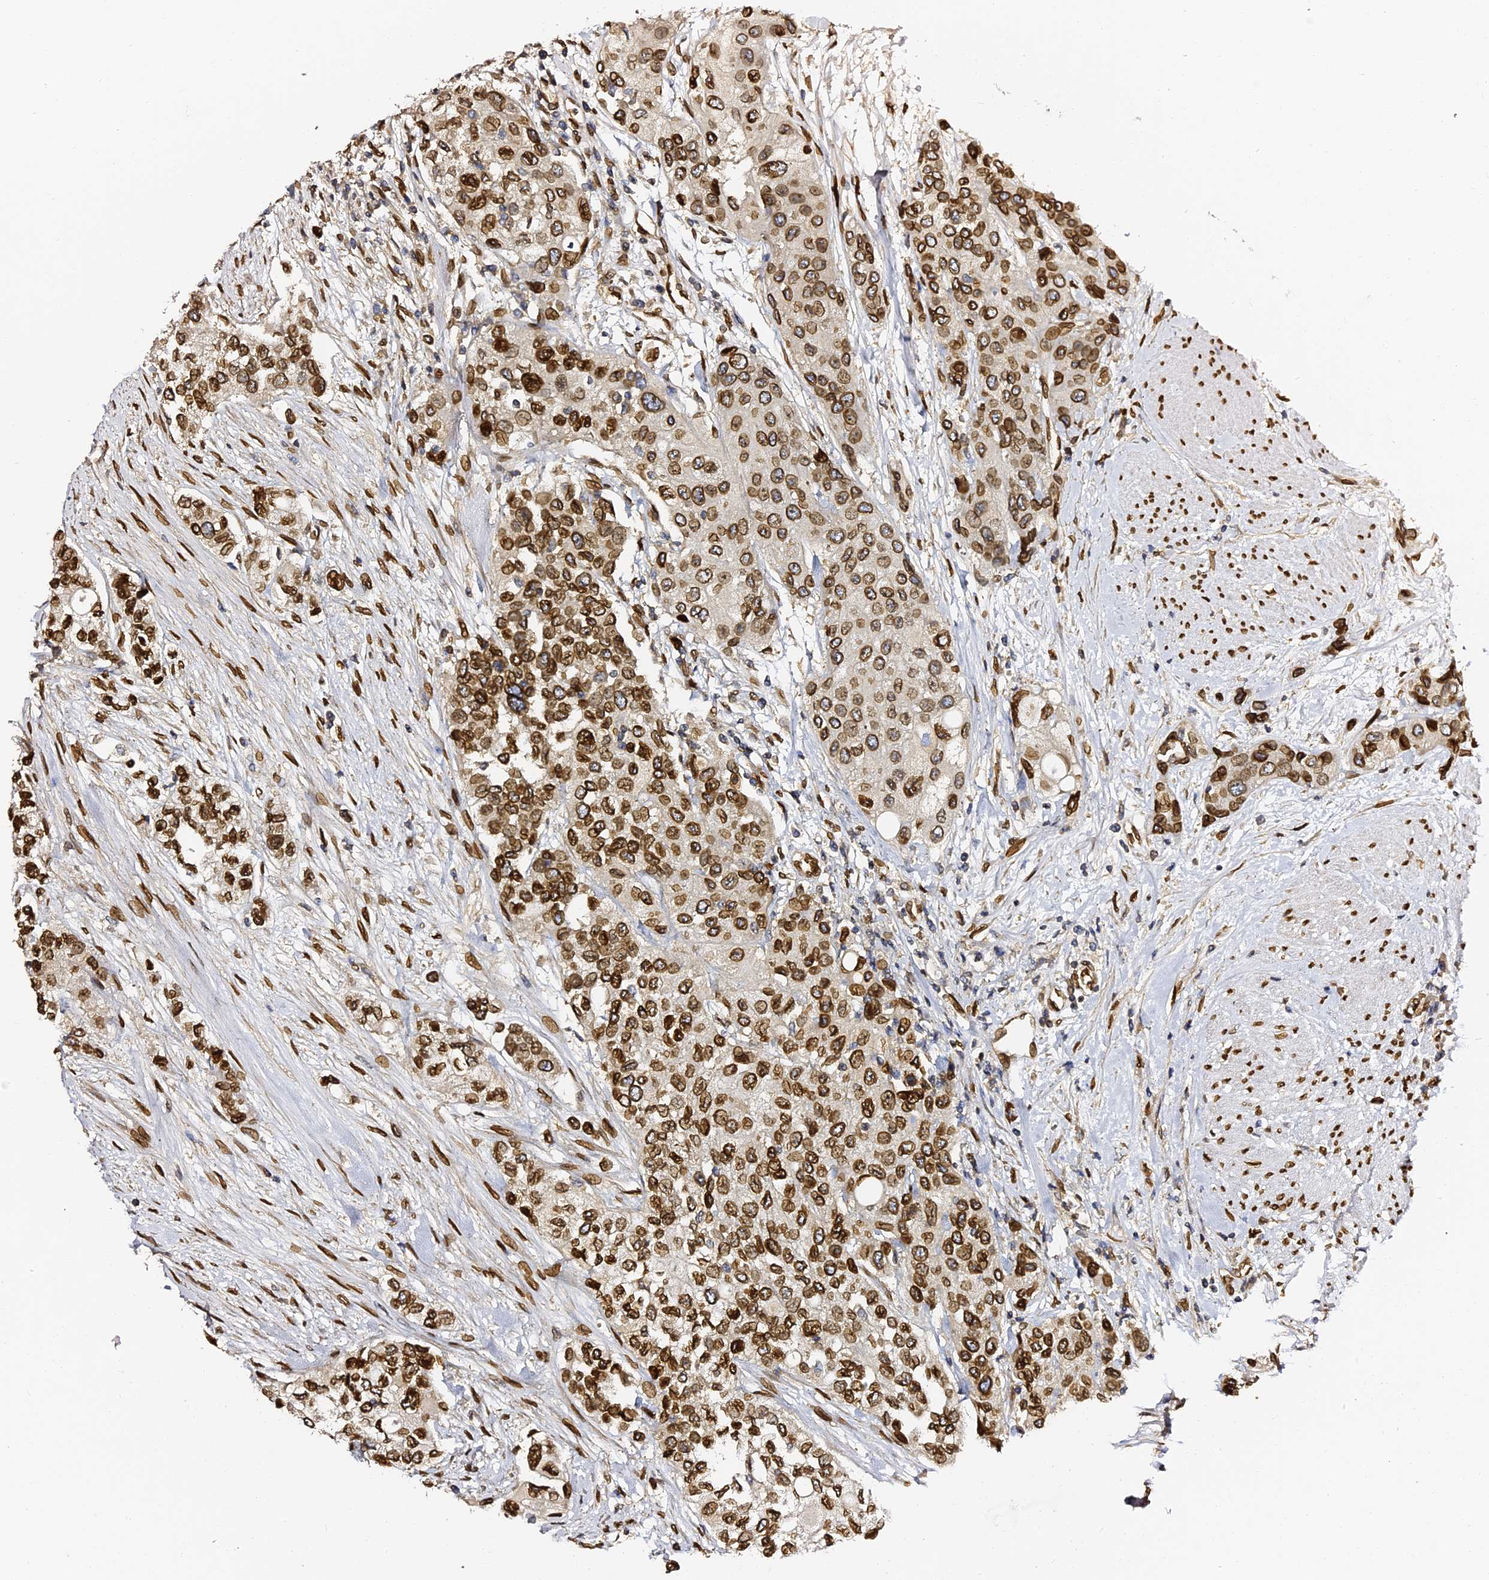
{"staining": {"intensity": "strong", "quantity": ">75%", "location": "cytoplasmic/membranous,nuclear"}, "tissue": "urothelial cancer", "cell_type": "Tumor cells", "image_type": "cancer", "snomed": [{"axis": "morphology", "description": "Normal tissue, NOS"}, {"axis": "morphology", "description": "Urothelial carcinoma, High grade"}, {"axis": "topography", "description": "Vascular tissue"}, {"axis": "topography", "description": "Urinary bladder"}], "caption": "Urothelial cancer stained with DAB immunohistochemistry demonstrates high levels of strong cytoplasmic/membranous and nuclear positivity in approximately >75% of tumor cells.", "gene": "ANAPC5", "patient": {"sex": "female", "age": 56}}